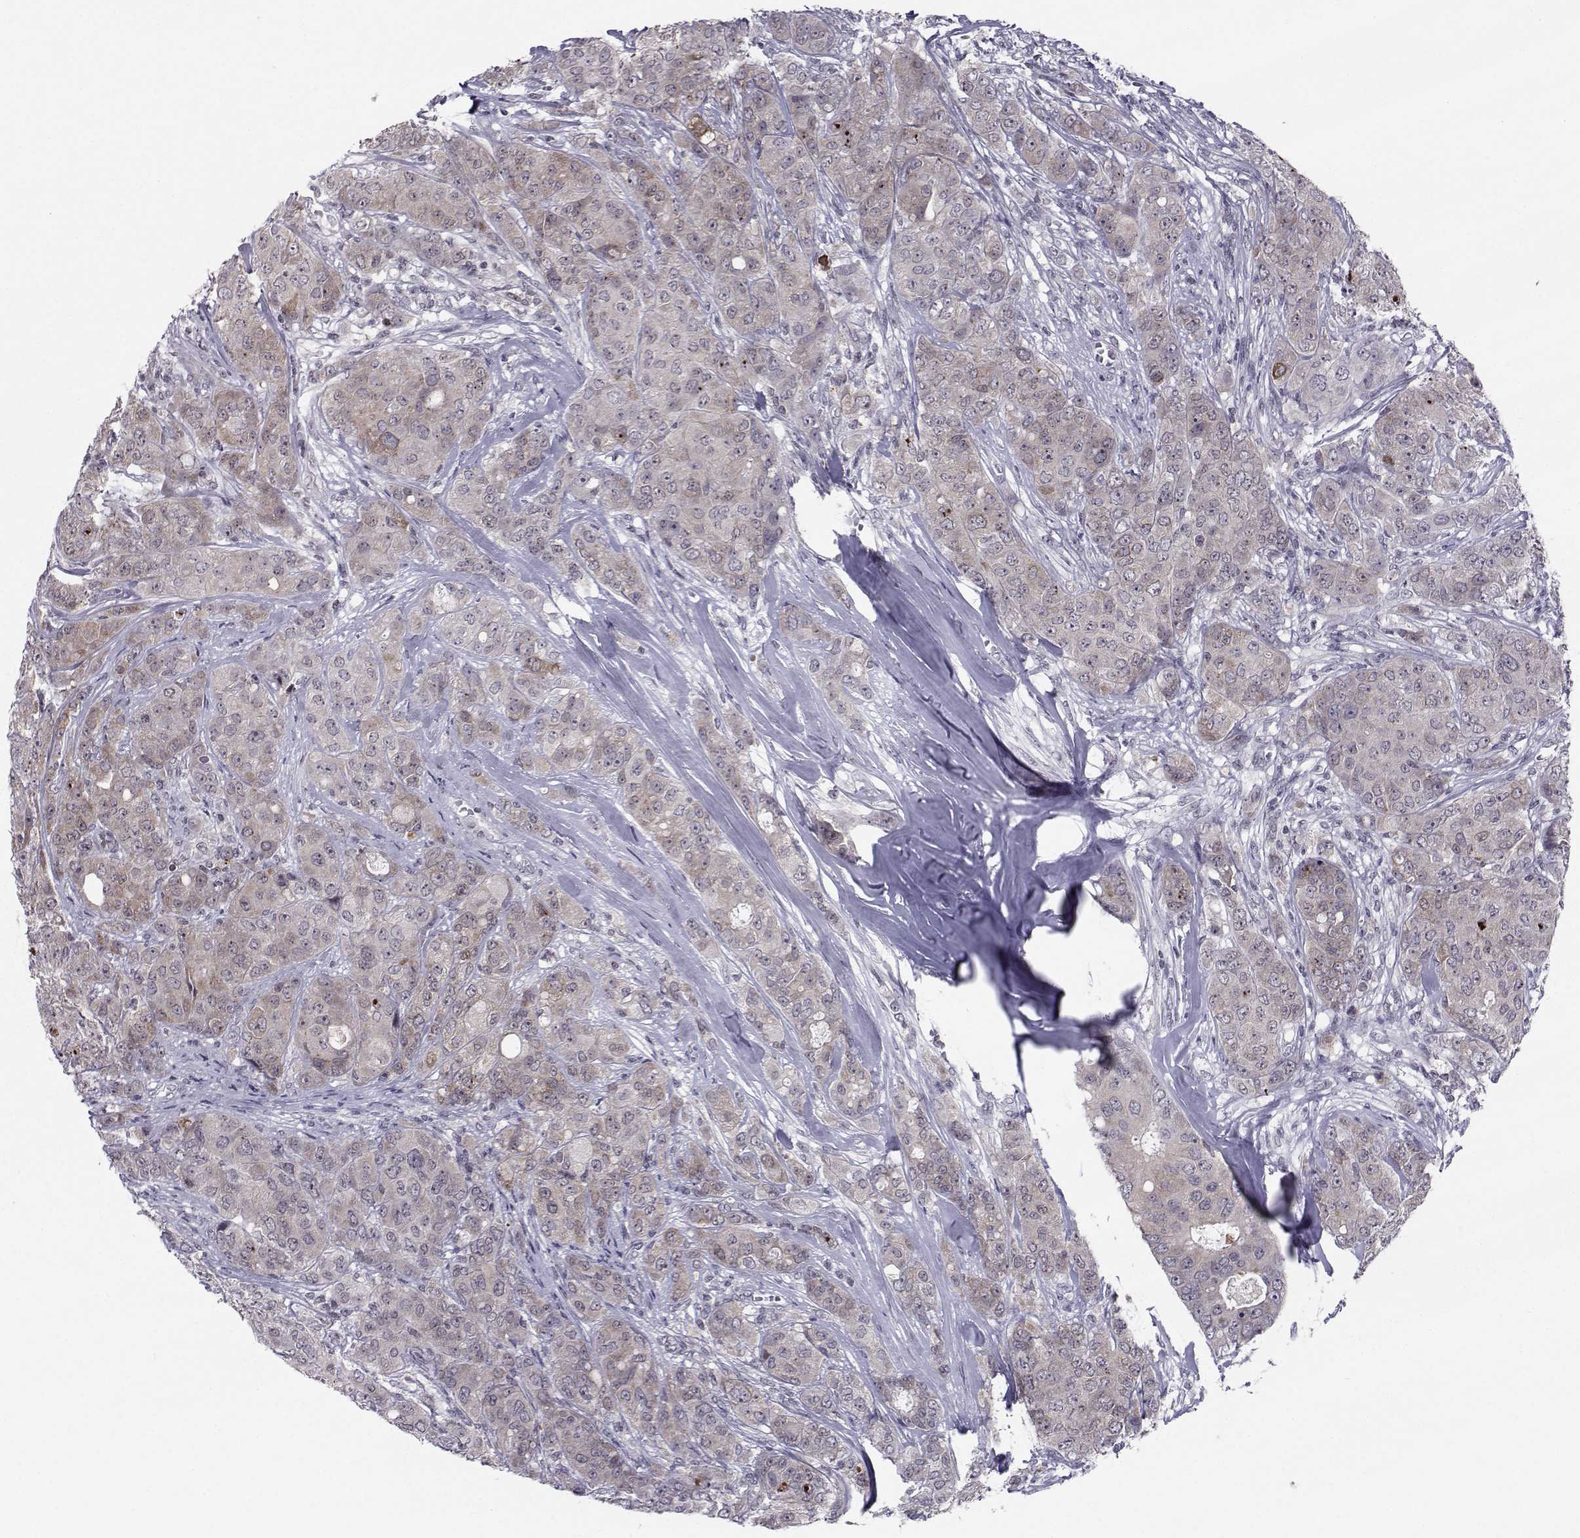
{"staining": {"intensity": "weak", "quantity": "25%-75%", "location": "cytoplasmic/membranous"}, "tissue": "breast cancer", "cell_type": "Tumor cells", "image_type": "cancer", "snomed": [{"axis": "morphology", "description": "Duct carcinoma"}, {"axis": "topography", "description": "Breast"}], "caption": "A photomicrograph of invasive ductal carcinoma (breast) stained for a protein displays weak cytoplasmic/membranous brown staining in tumor cells.", "gene": "MARCHF4", "patient": {"sex": "female", "age": 43}}